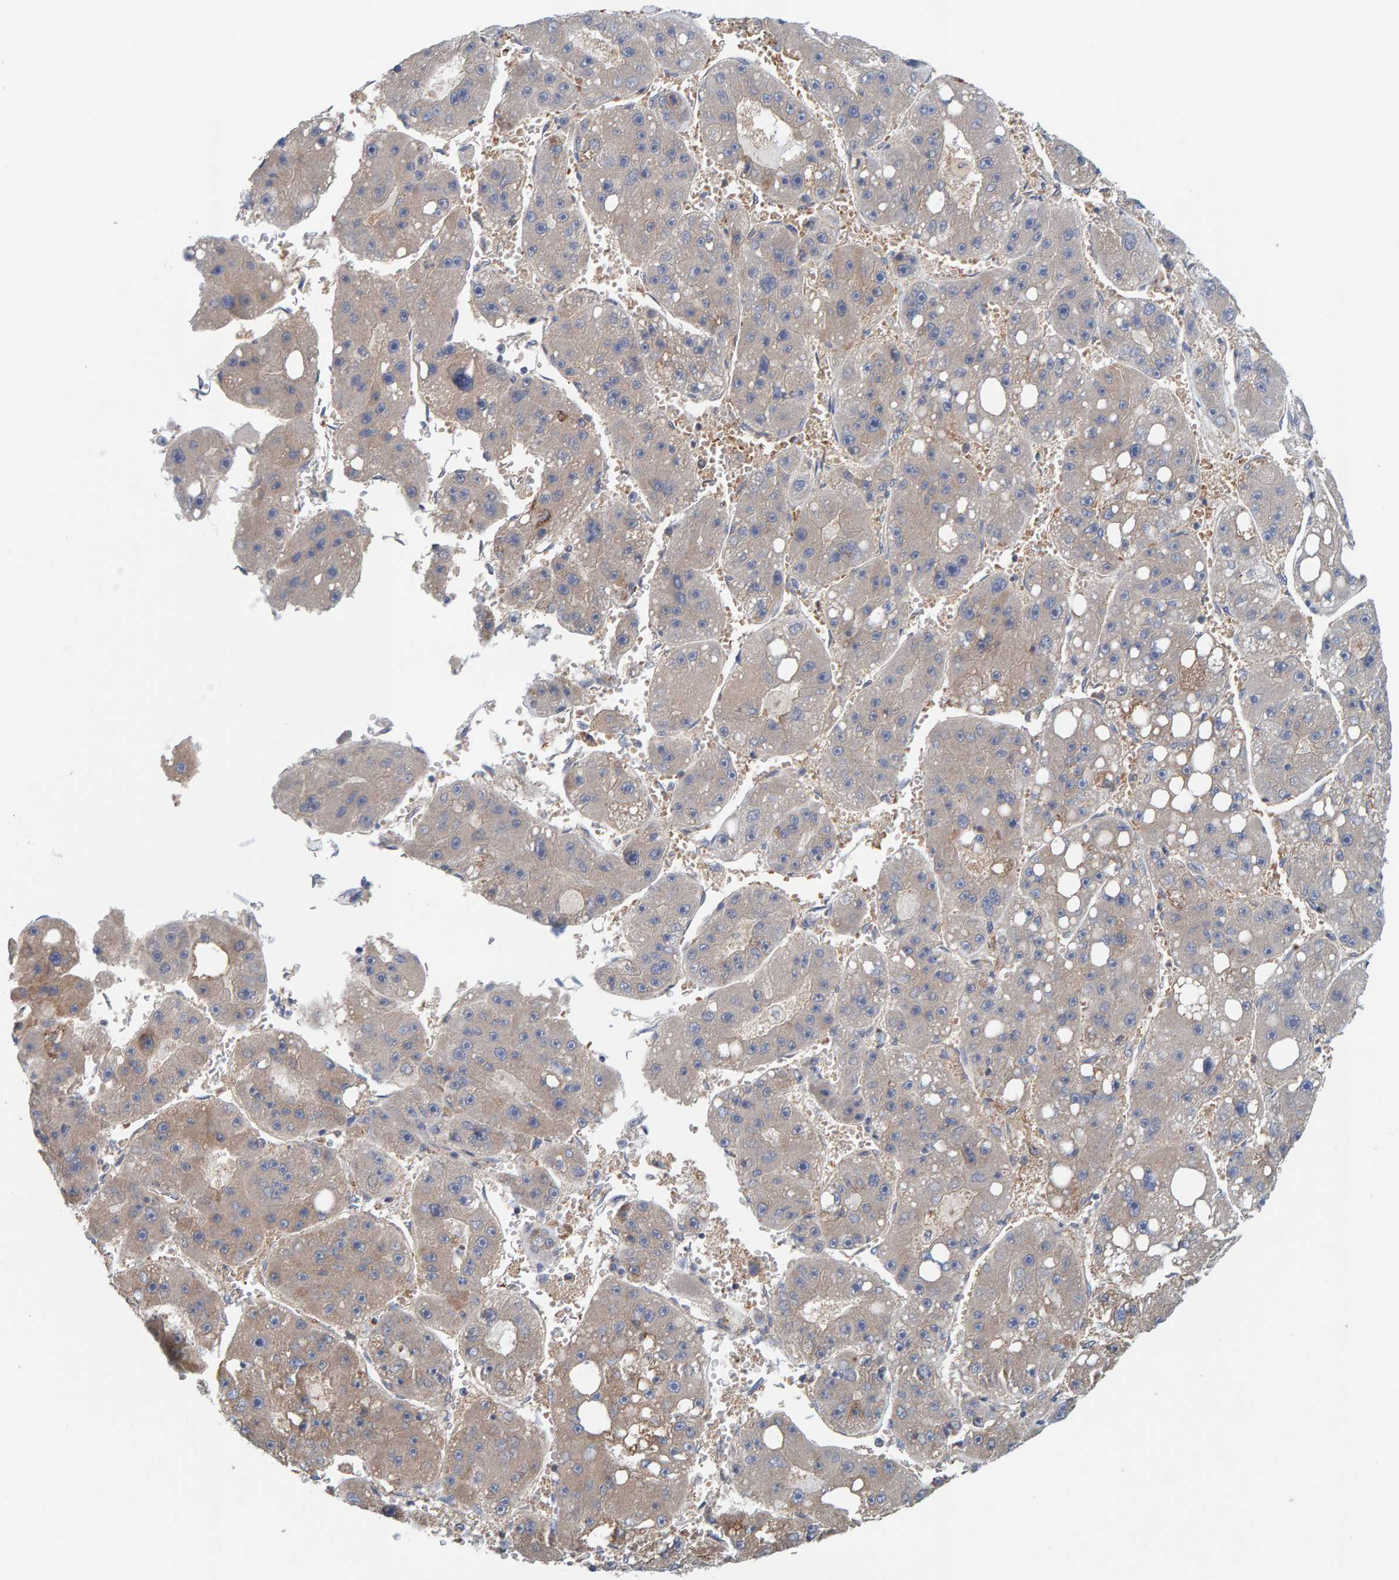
{"staining": {"intensity": "weak", "quantity": "<25%", "location": "cytoplasmic/membranous"}, "tissue": "liver cancer", "cell_type": "Tumor cells", "image_type": "cancer", "snomed": [{"axis": "morphology", "description": "Carcinoma, Hepatocellular, NOS"}, {"axis": "topography", "description": "Liver"}], "caption": "IHC photomicrograph of human liver cancer (hepatocellular carcinoma) stained for a protein (brown), which exhibits no expression in tumor cells. (Stains: DAB immunohistochemistry (IHC) with hematoxylin counter stain, Microscopy: brightfield microscopy at high magnification).", "gene": "UBAP1", "patient": {"sex": "female", "age": 61}}